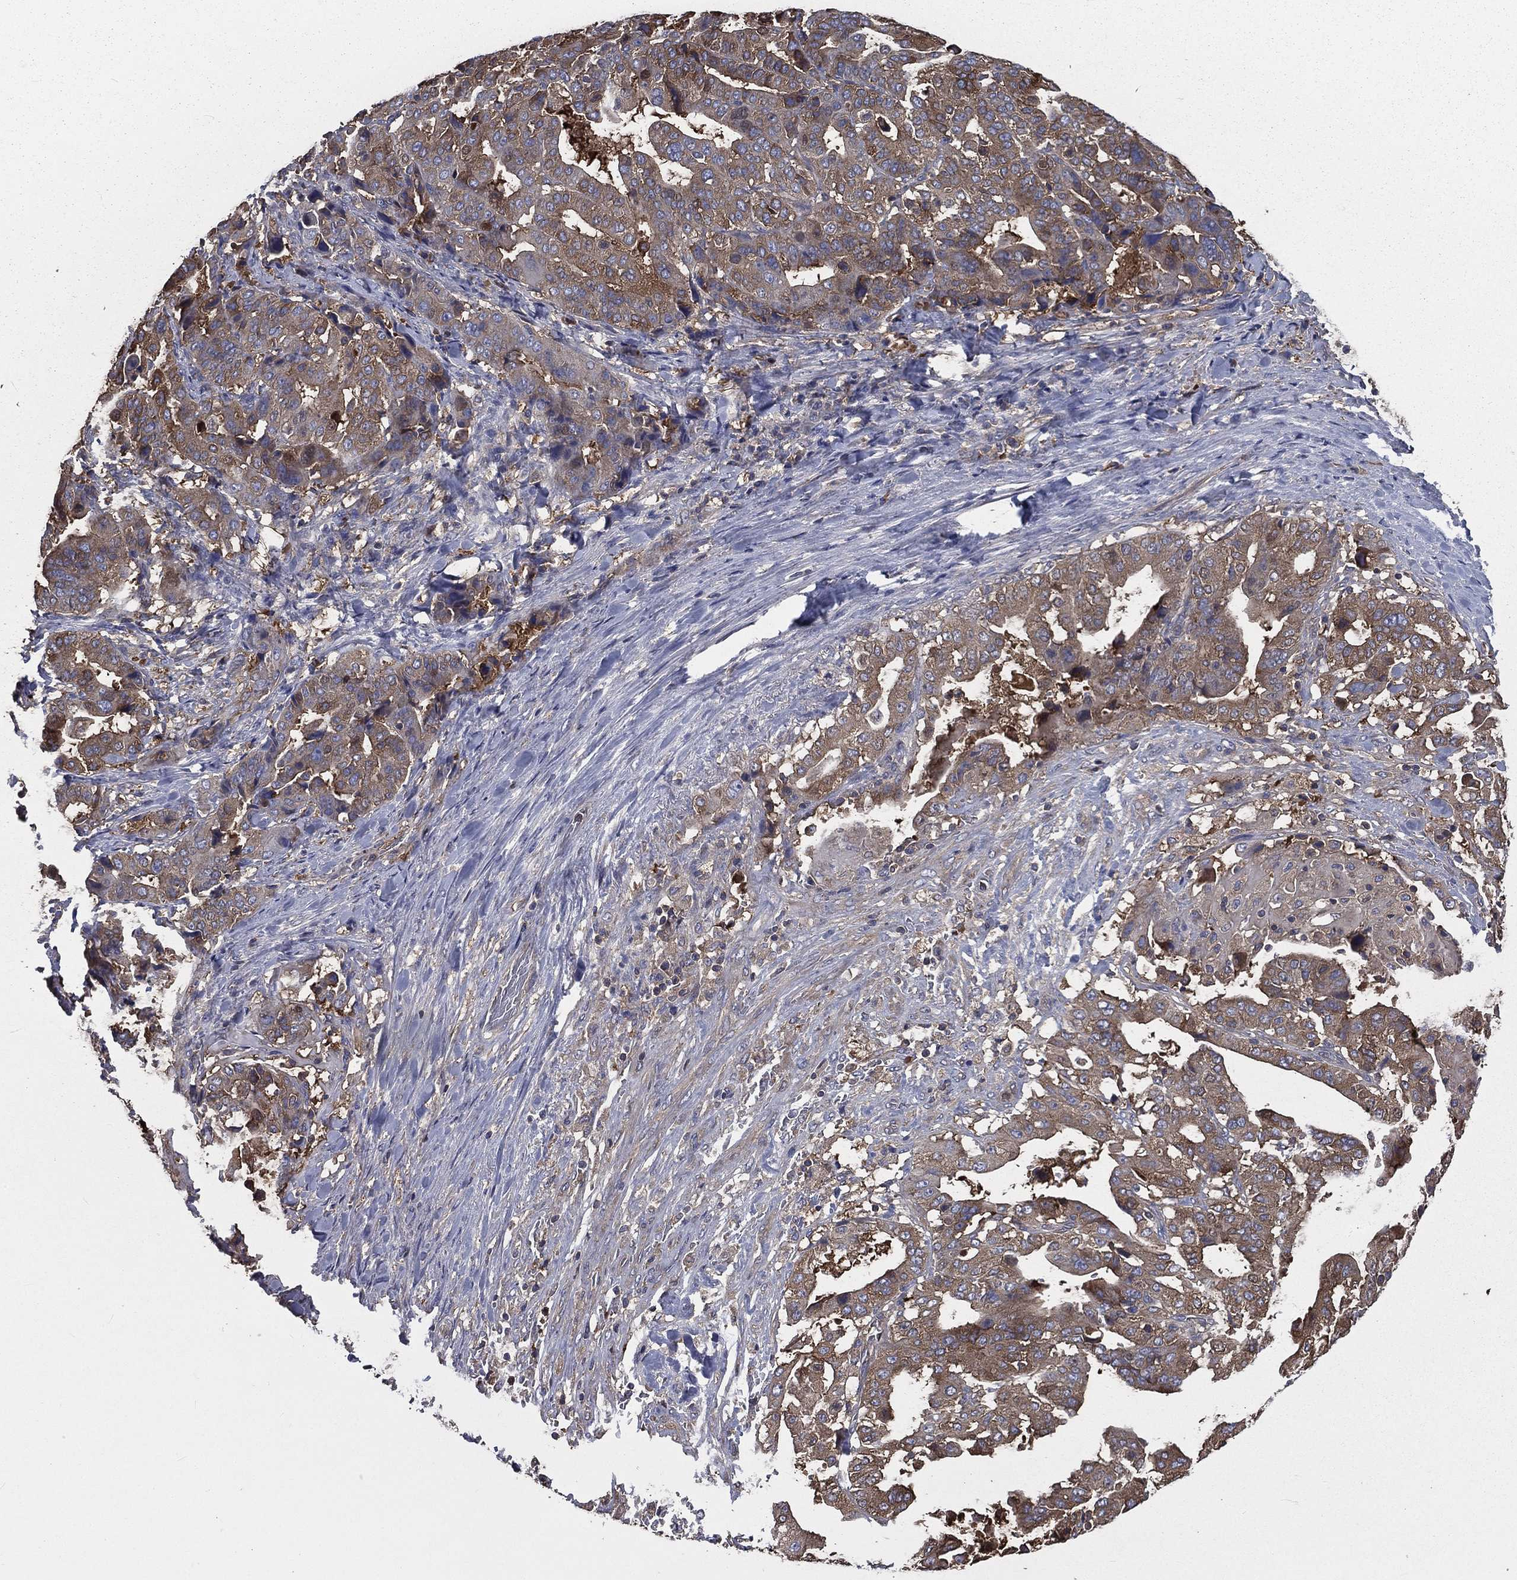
{"staining": {"intensity": "moderate", "quantity": "25%-75%", "location": "cytoplasmic/membranous"}, "tissue": "stomach cancer", "cell_type": "Tumor cells", "image_type": "cancer", "snomed": [{"axis": "morphology", "description": "Adenocarcinoma, NOS"}, {"axis": "topography", "description": "Stomach"}], "caption": "This photomicrograph demonstrates immunohistochemistry (IHC) staining of human stomach cancer, with medium moderate cytoplasmic/membranous staining in approximately 25%-75% of tumor cells.", "gene": "SARS1", "patient": {"sex": "male", "age": 48}}